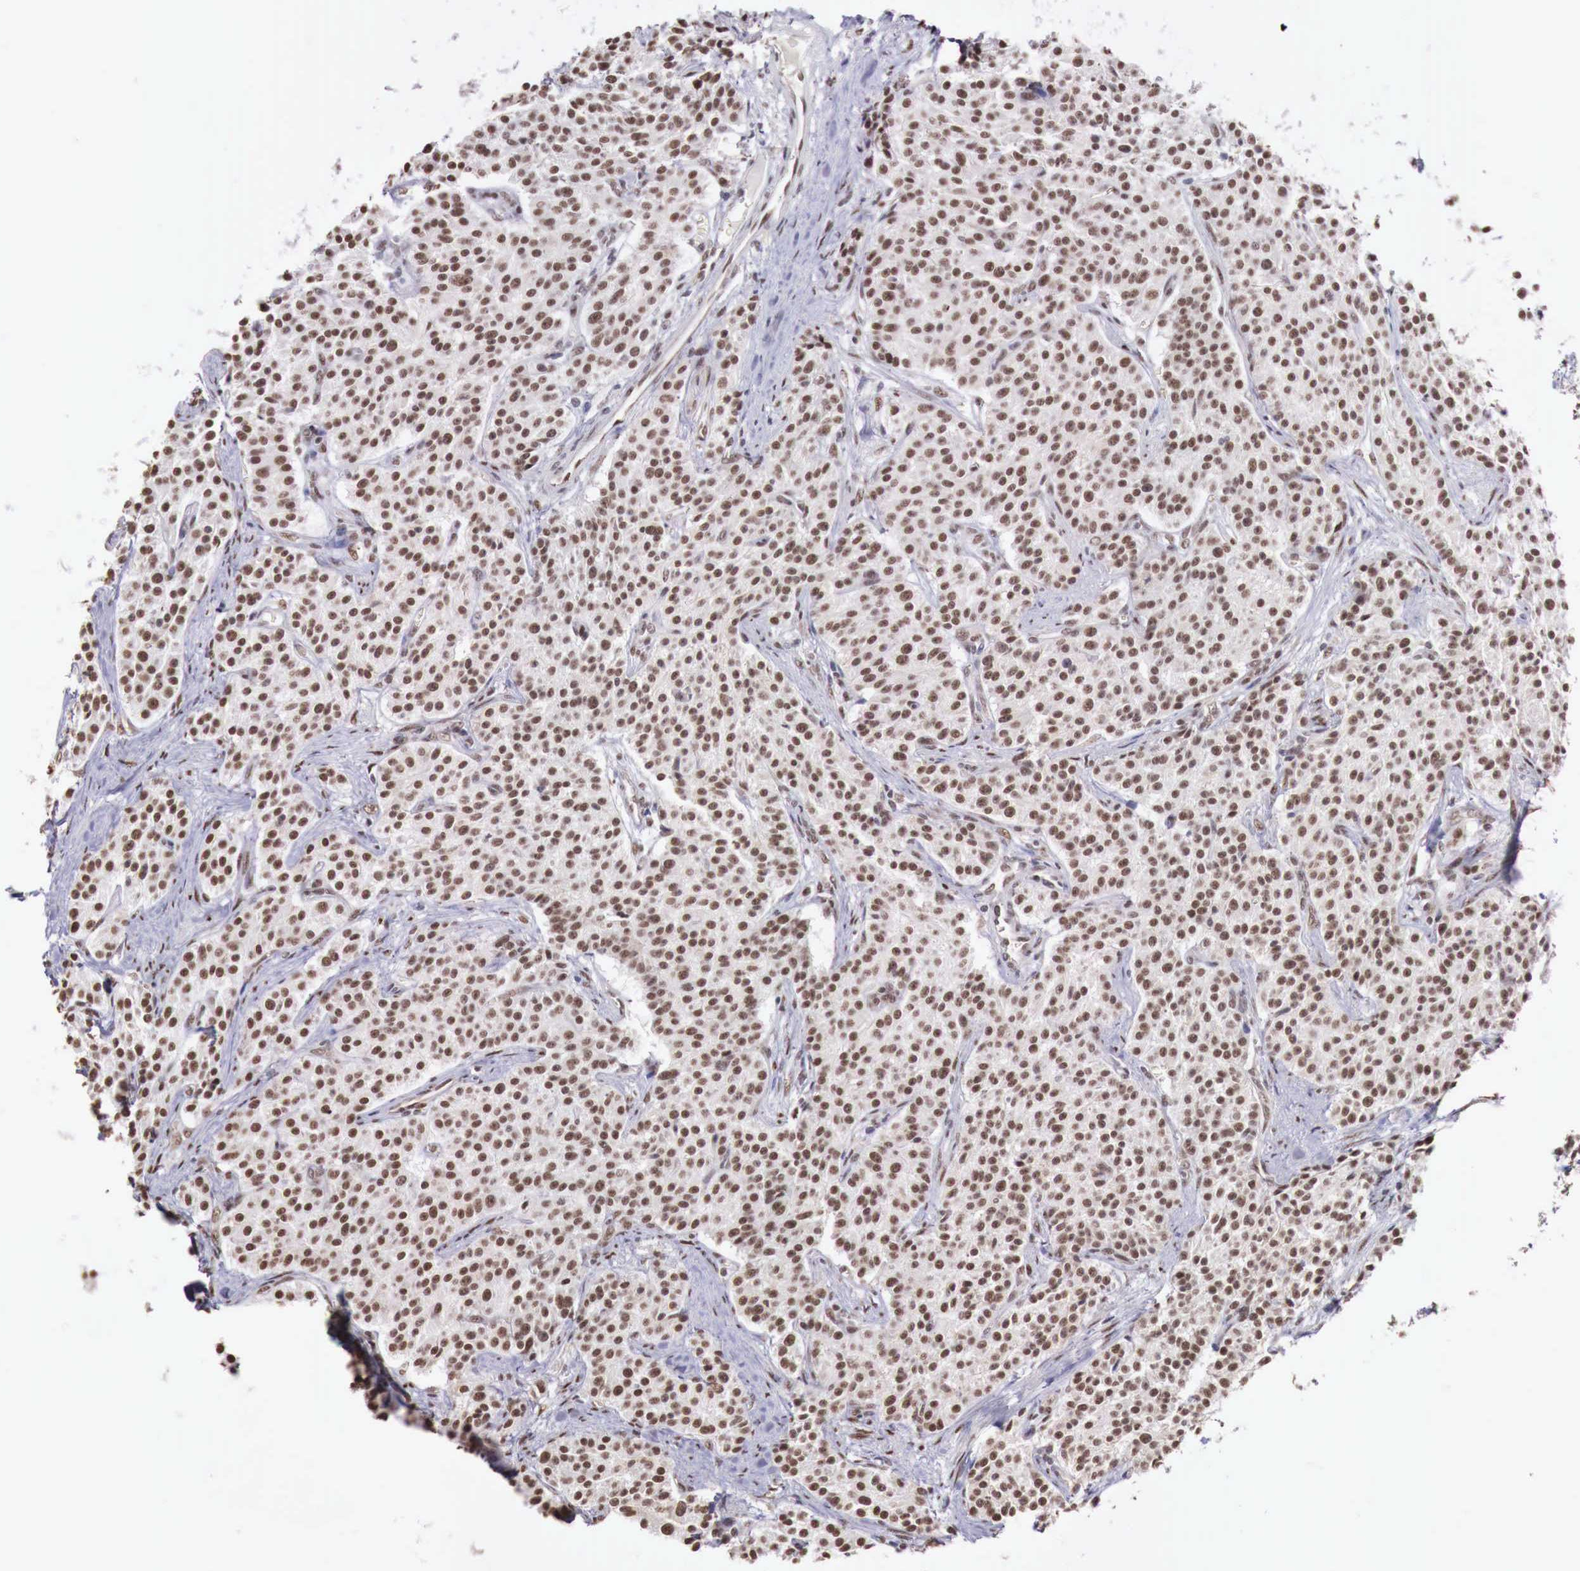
{"staining": {"intensity": "strong", "quantity": ">75%", "location": "nuclear"}, "tissue": "carcinoid", "cell_type": "Tumor cells", "image_type": "cancer", "snomed": [{"axis": "morphology", "description": "Carcinoid, malignant, NOS"}, {"axis": "topography", "description": "Stomach"}], "caption": "Human carcinoid stained with a brown dye shows strong nuclear positive positivity in about >75% of tumor cells.", "gene": "FOXP2", "patient": {"sex": "female", "age": 76}}